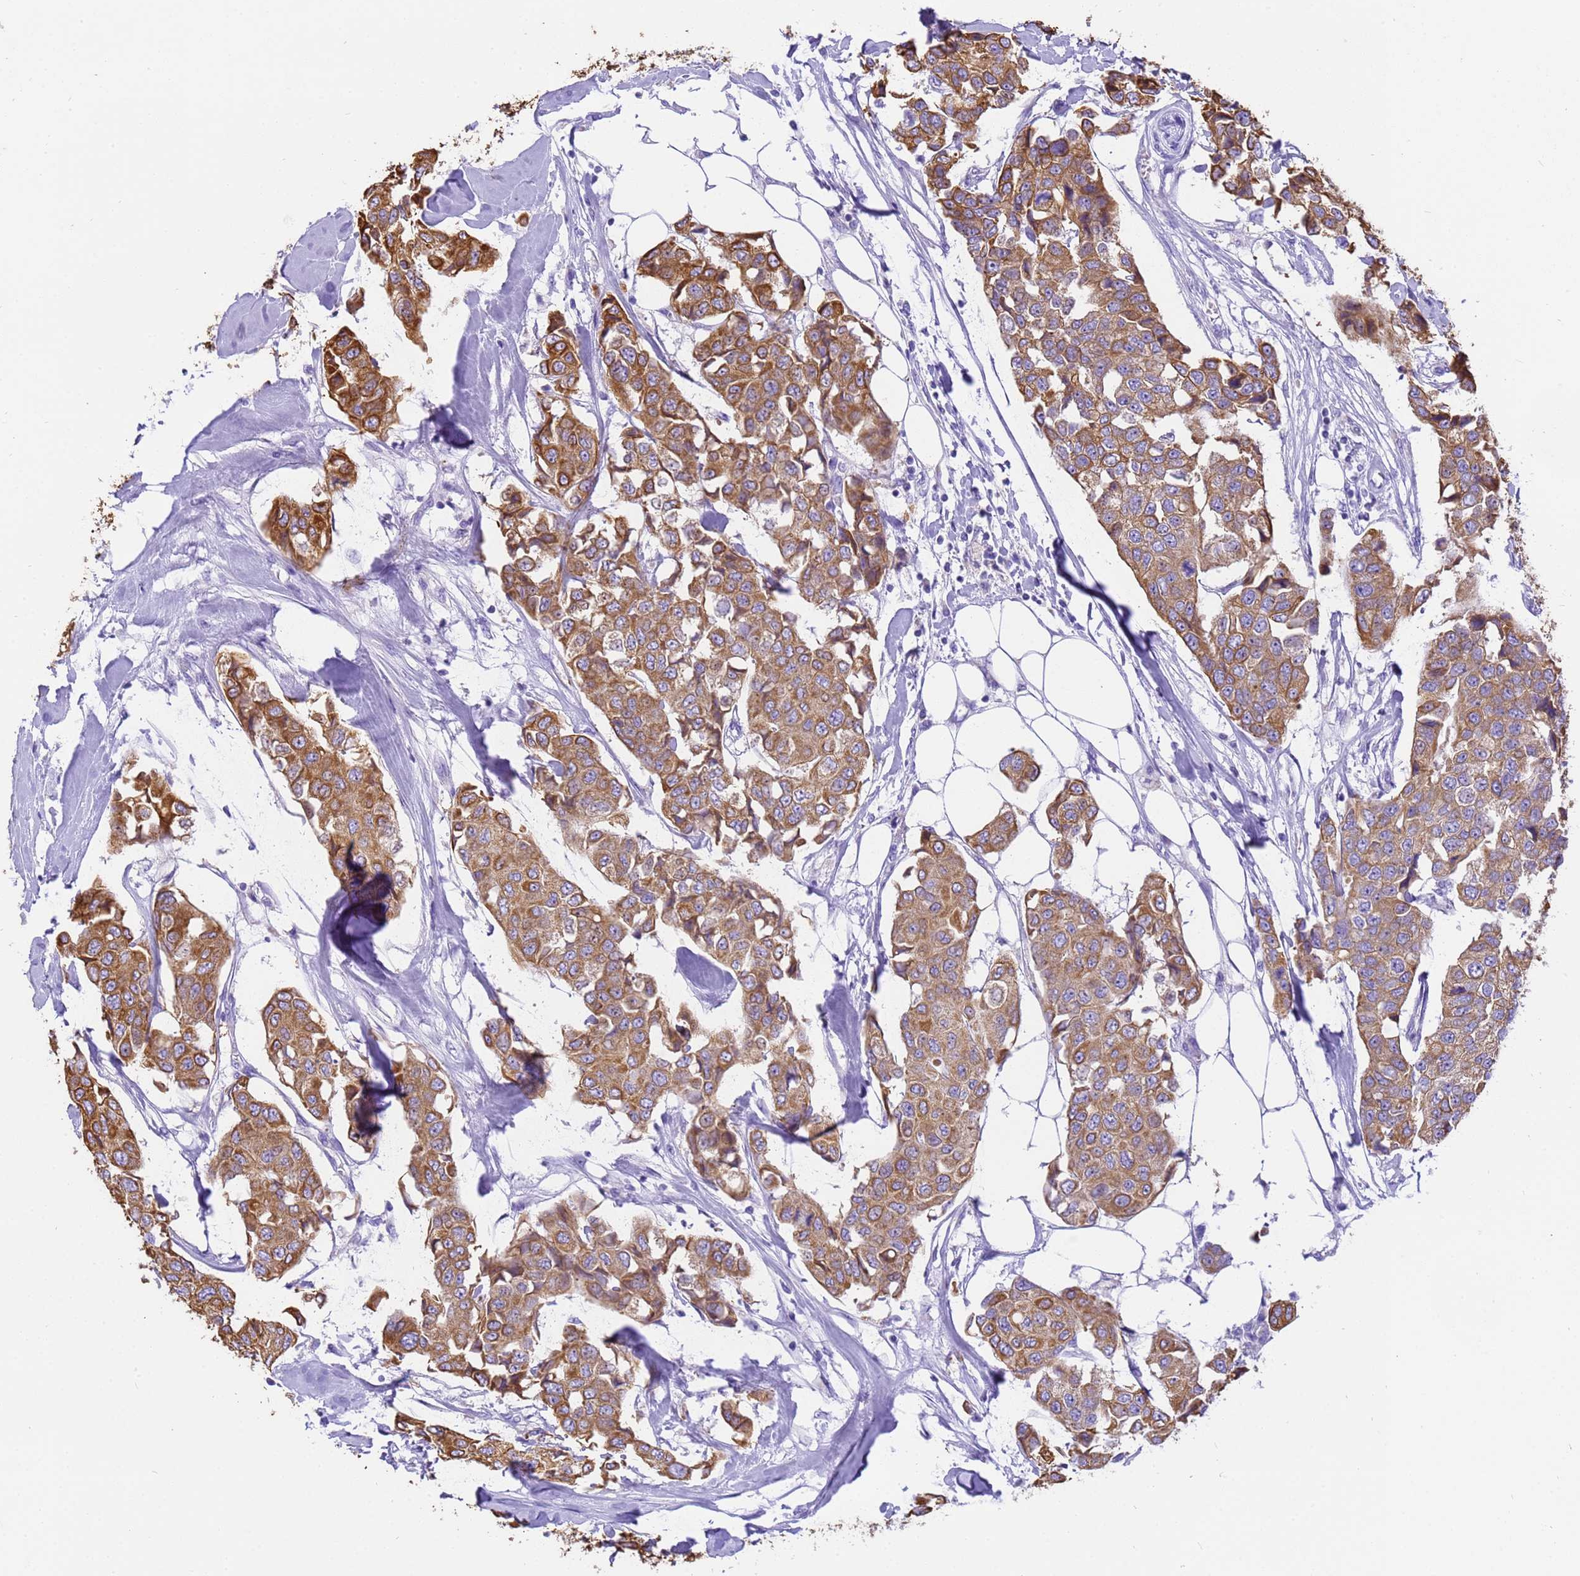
{"staining": {"intensity": "moderate", "quantity": ">75%", "location": "cytoplasmic/membranous"}, "tissue": "breast cancer", "cell_type": "Tumor cells", "image_type": "cancer", "snomed": [{"axis": "morphology", "description": "Duct carcinoma"}, {"axis": "topography", "description": "Breast"}], "caption": "Protein staining displays moderate cytoplasmic/membranous staining in about >75% of tumor cells in breast invasive ductal carcinoma. (DAB (3,3'-diaminobenzidine) IHC with brightfield microscopy, high magnification).", "gene": "PIEZO2", "patient": {"sex": "female", "age": 80}}